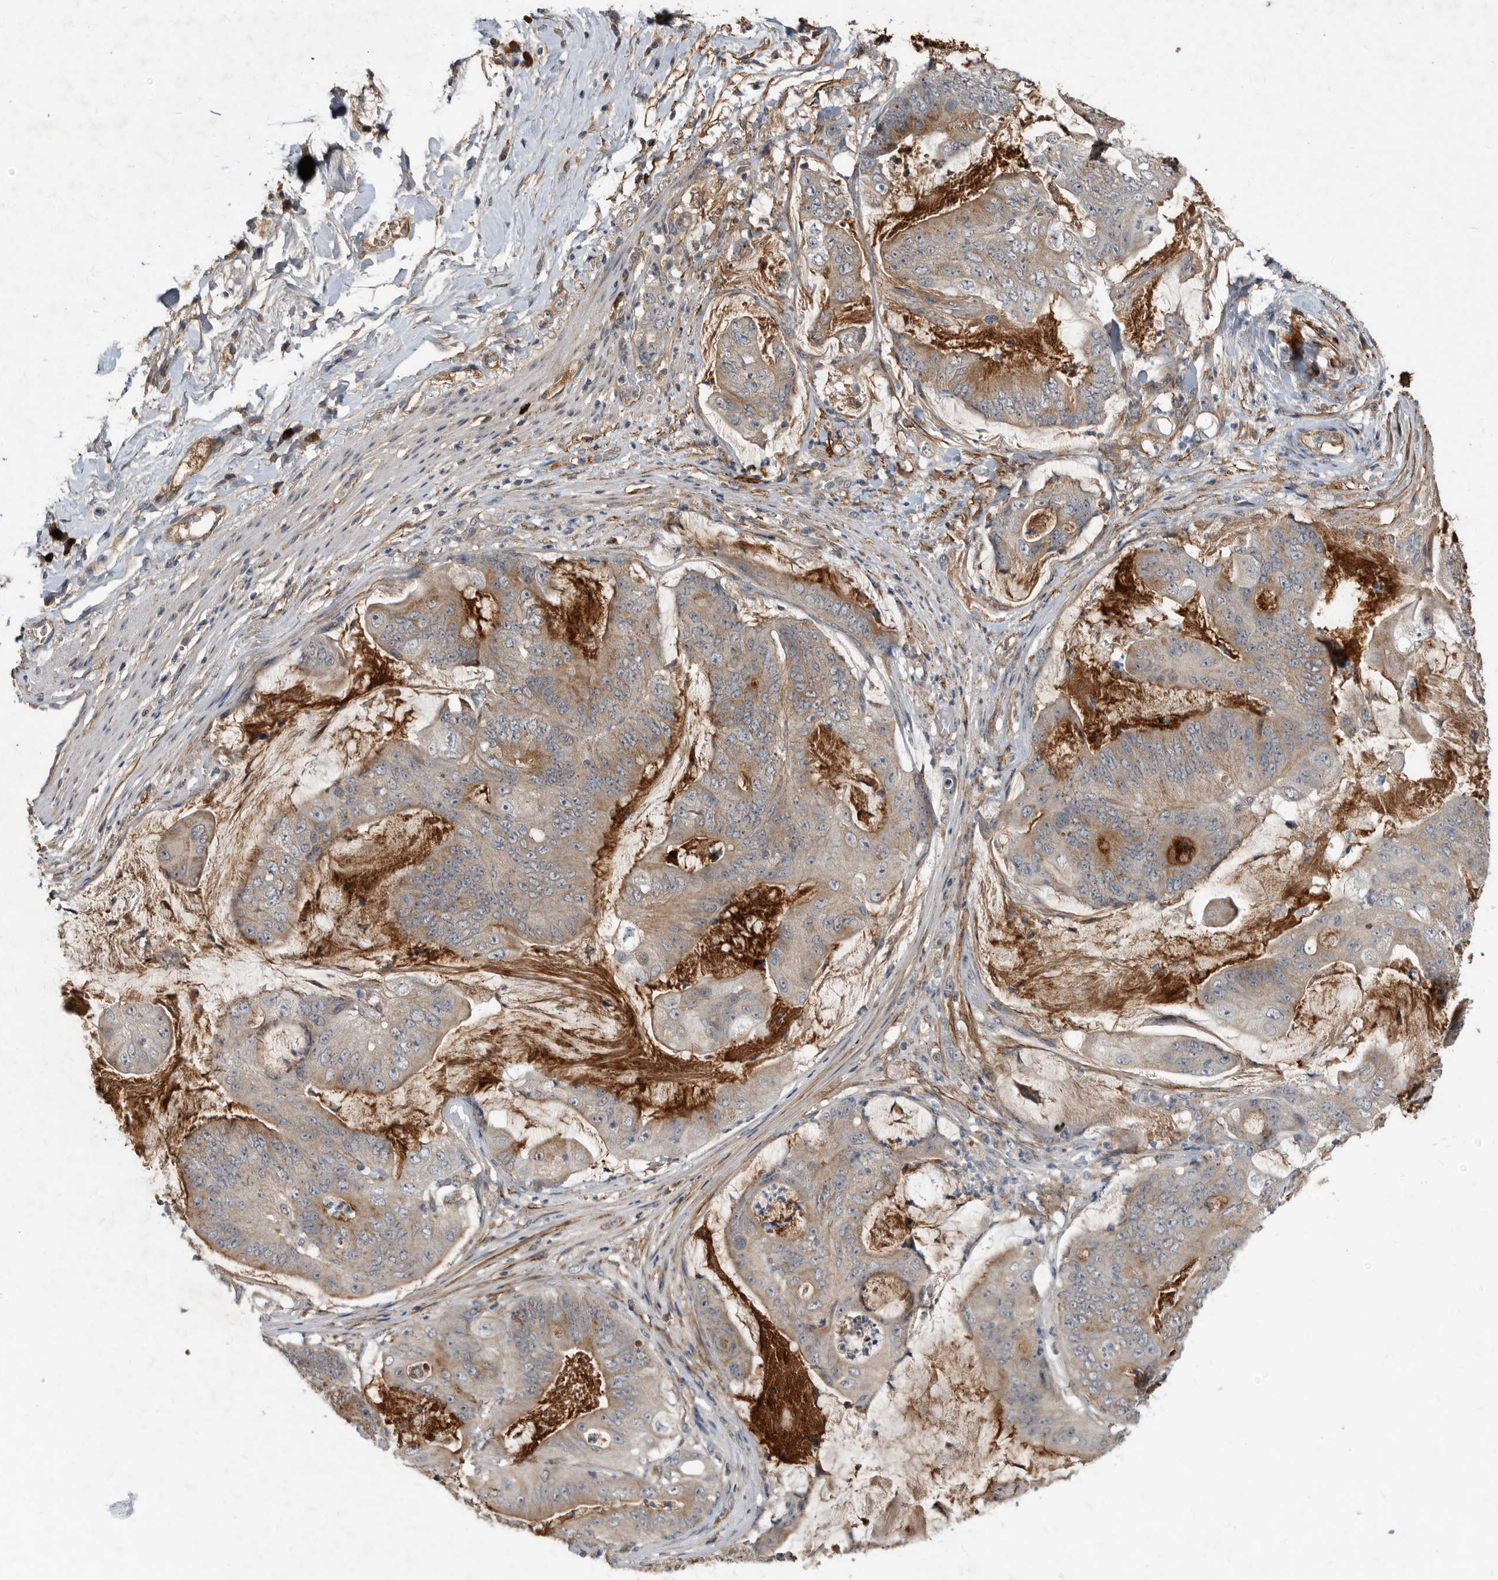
{"staining": {"intensity": "moderate", "quantity": ">75%", "location": "cytoplasmic/membranous"}, "tissue": "stomach cancer", "cell_type": "Tumor cells", "image_type": "cancer", "snomed": [{"axis": "morphology", "description": "Adenocarcinoma, NOS"}, {"axis": "topography", "description": "Stomach"}], "caption": "A brown stain labels moderate cytoplasmic/membranous positivity of a protein in stomach cancer tumor cells. (DAB = brown stain, brightfield microscopy at high magnification).", "gene": "PI15", "patient": {"sex": "female", "age": 73}}